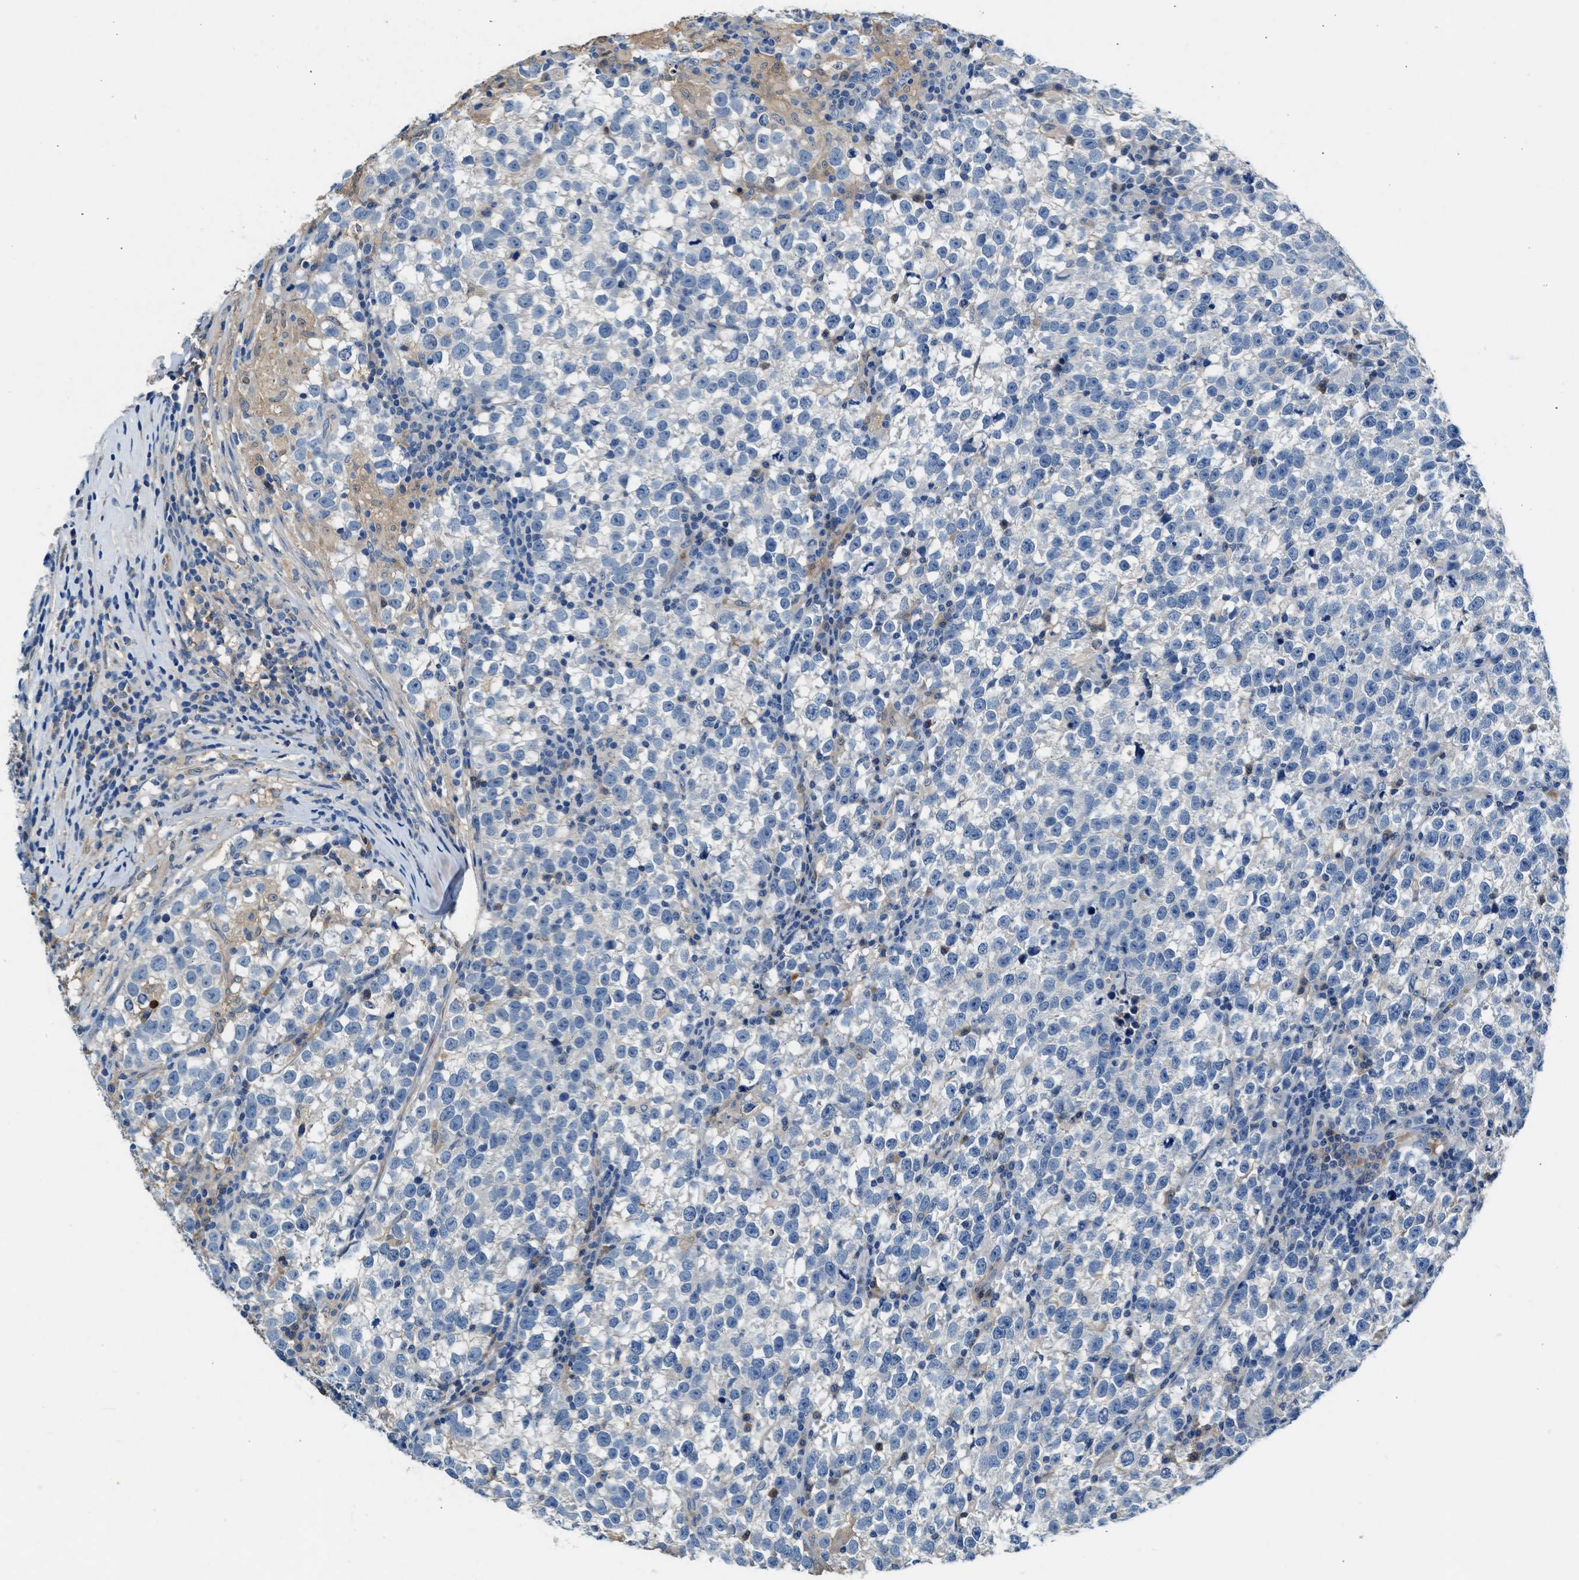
{"staining": {"intensity": "negative", "quantity": "none", "location": "none"}, "tissue": "testis cancer", "cell_type": "Tumor cells", "image_type": "cancer", "snomed": [{"axis": "morphology", "description": "Normal tissue, NOS"}, {"axis": "morphology", "description": "Seminoma, NOS"}, {"axis": "topography", "description": "Testis"}], "caption": "IHC photomicrograph of neoplastic tissue: testis cancer (seminoma) stained with DAB (3,3'-diaminobenzidine) shows no significant protein expression in tumor cells.", "gene": "RWDD2B", "patient": {"sex": "male", "age": 43}}